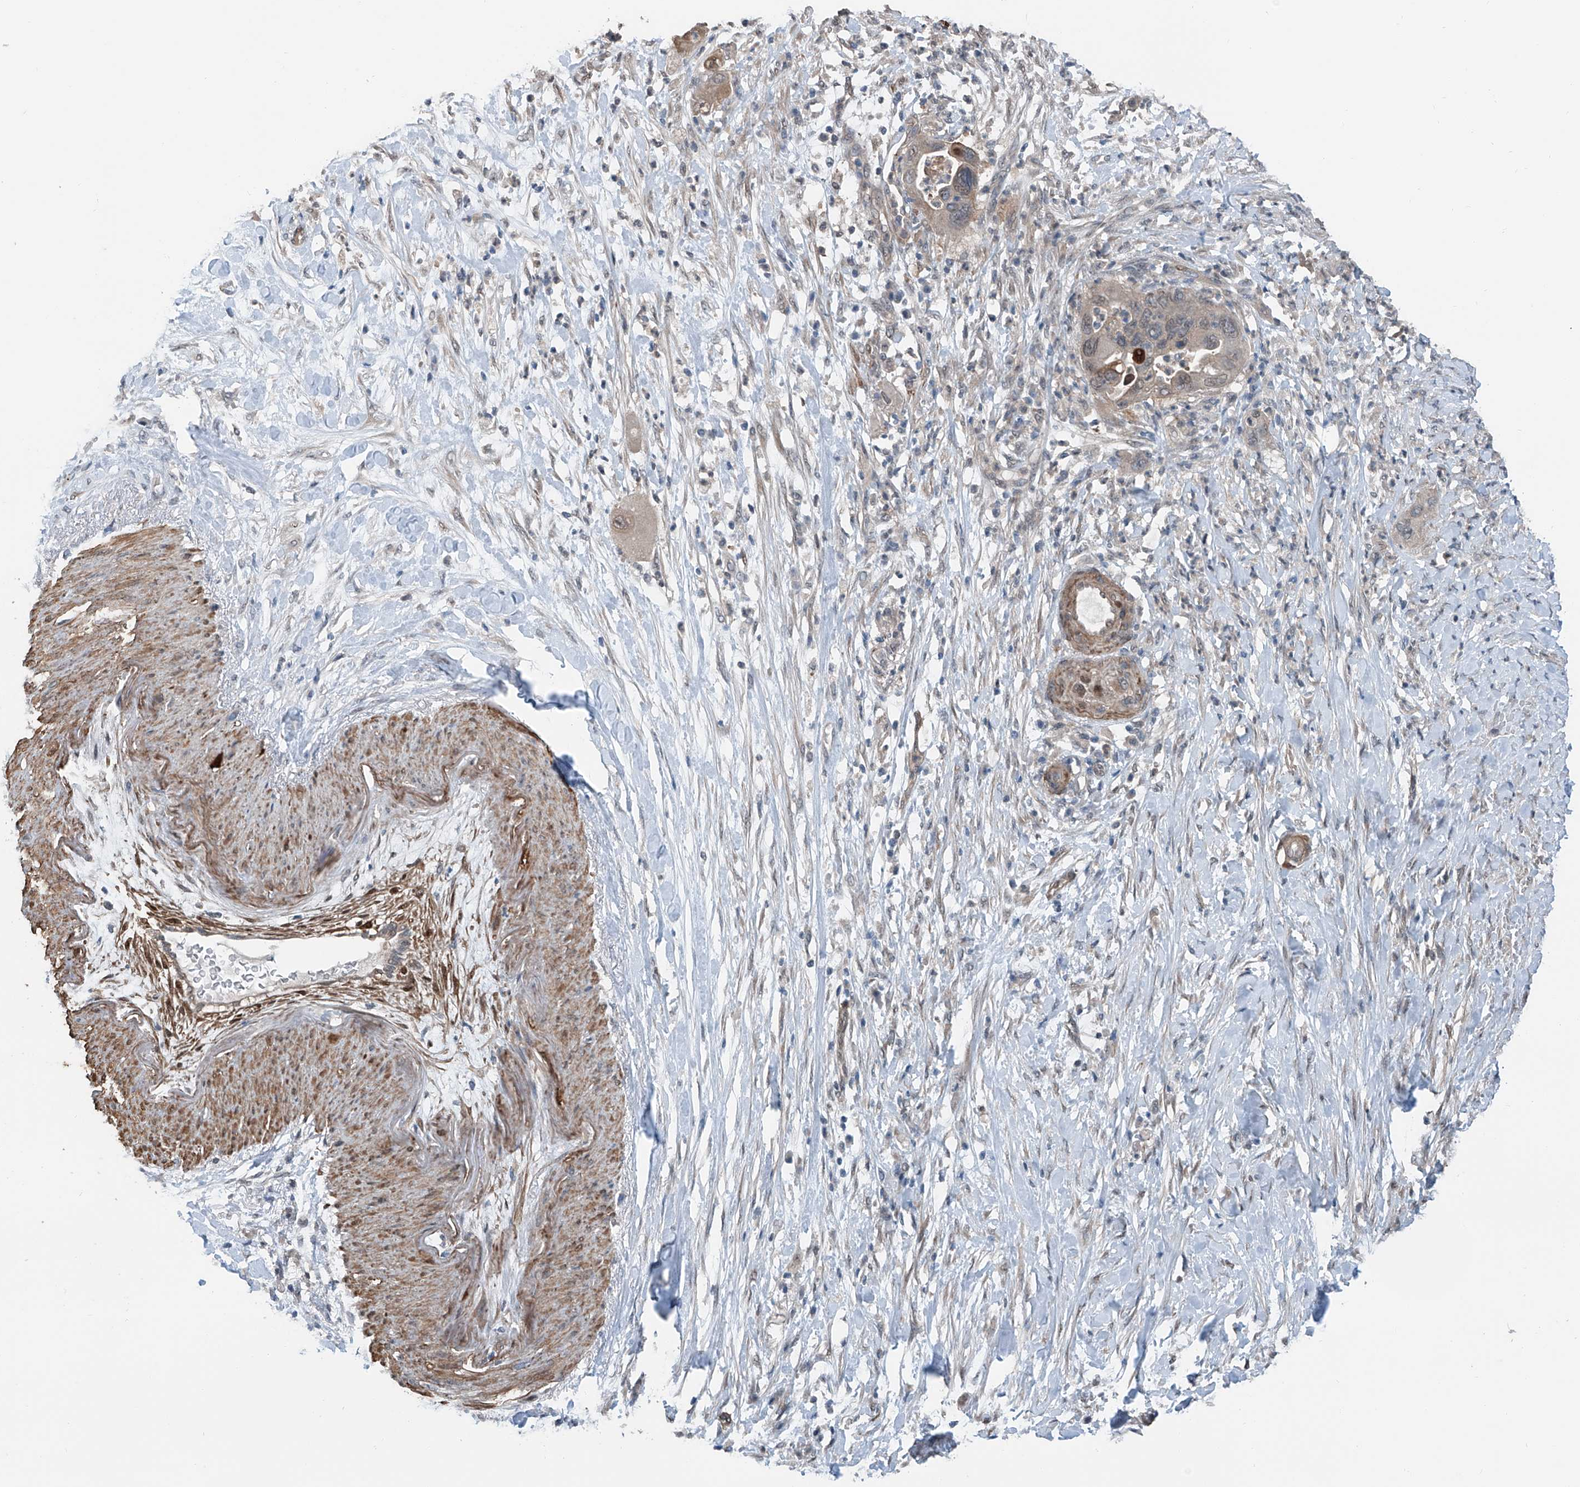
{"staining": {"intensity": "moderate", "quantity": "25%-75%", "location": "cytoplasmic/membranous,nuclear"}, "tissue": "pancreatic cancer", "cell_type": "Tumor cells", "image_type": "cancer", "snomed": [{"axis": "morphology", "description": "Adenocarcinoma, NOS"}, {"axis": "topography", "description": "Pancreas"}], "caption": "A brown stain shows moderate cytoplasmic/membranous and nuclear positivity of a protein in human pancreatic adenocarcinoma tumor cells. (Brightfield microscopy of DAB IHC at high magnification).", "gene": "HSPA6", "patient": {"sex": "female", "age": 71}}